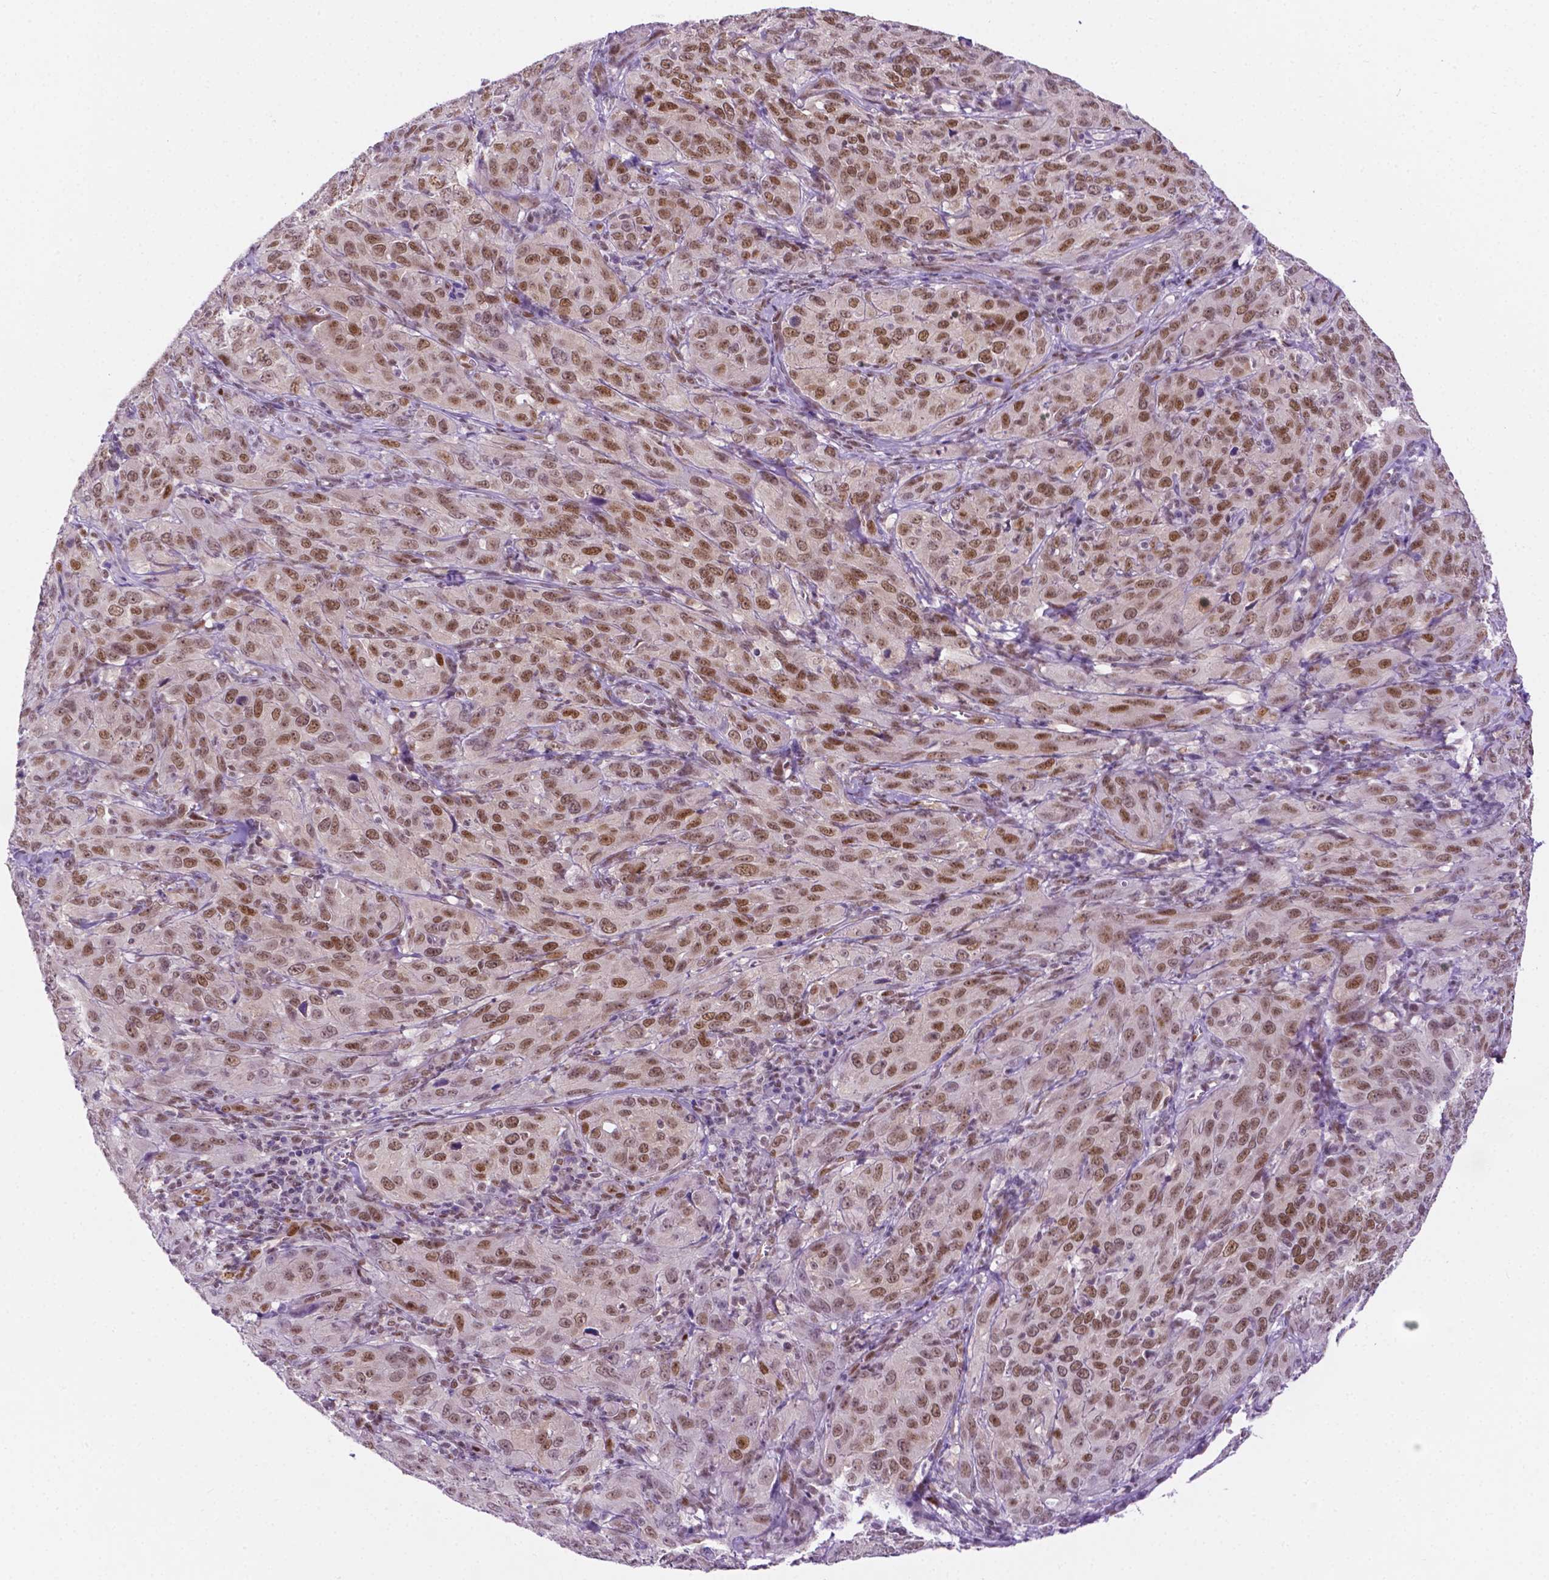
{"staining": {"intensity": "moderate", "quantity": ">75%", "location": "nuclear"}, "tissue": "cervical cancer", "cell_type": "Tumor cells", "image_type": "cancer", "snomed": [{"axis": "morphology", "description": "Normal tissue, NOS"}, {"axis": "morphology", "description": "Squamous cell carcinoma, NOS"}, {"axis": "topography", "description": "Cervix"}], "caption": "An IHC image of neoplastic tissue is shown. Protein staining in brown labels moderate nuclear positivity in cervical squamous cell carcinoma within tumor cells.", "gene": "ERF", "patient": {"sex": "female", "age": 51}}